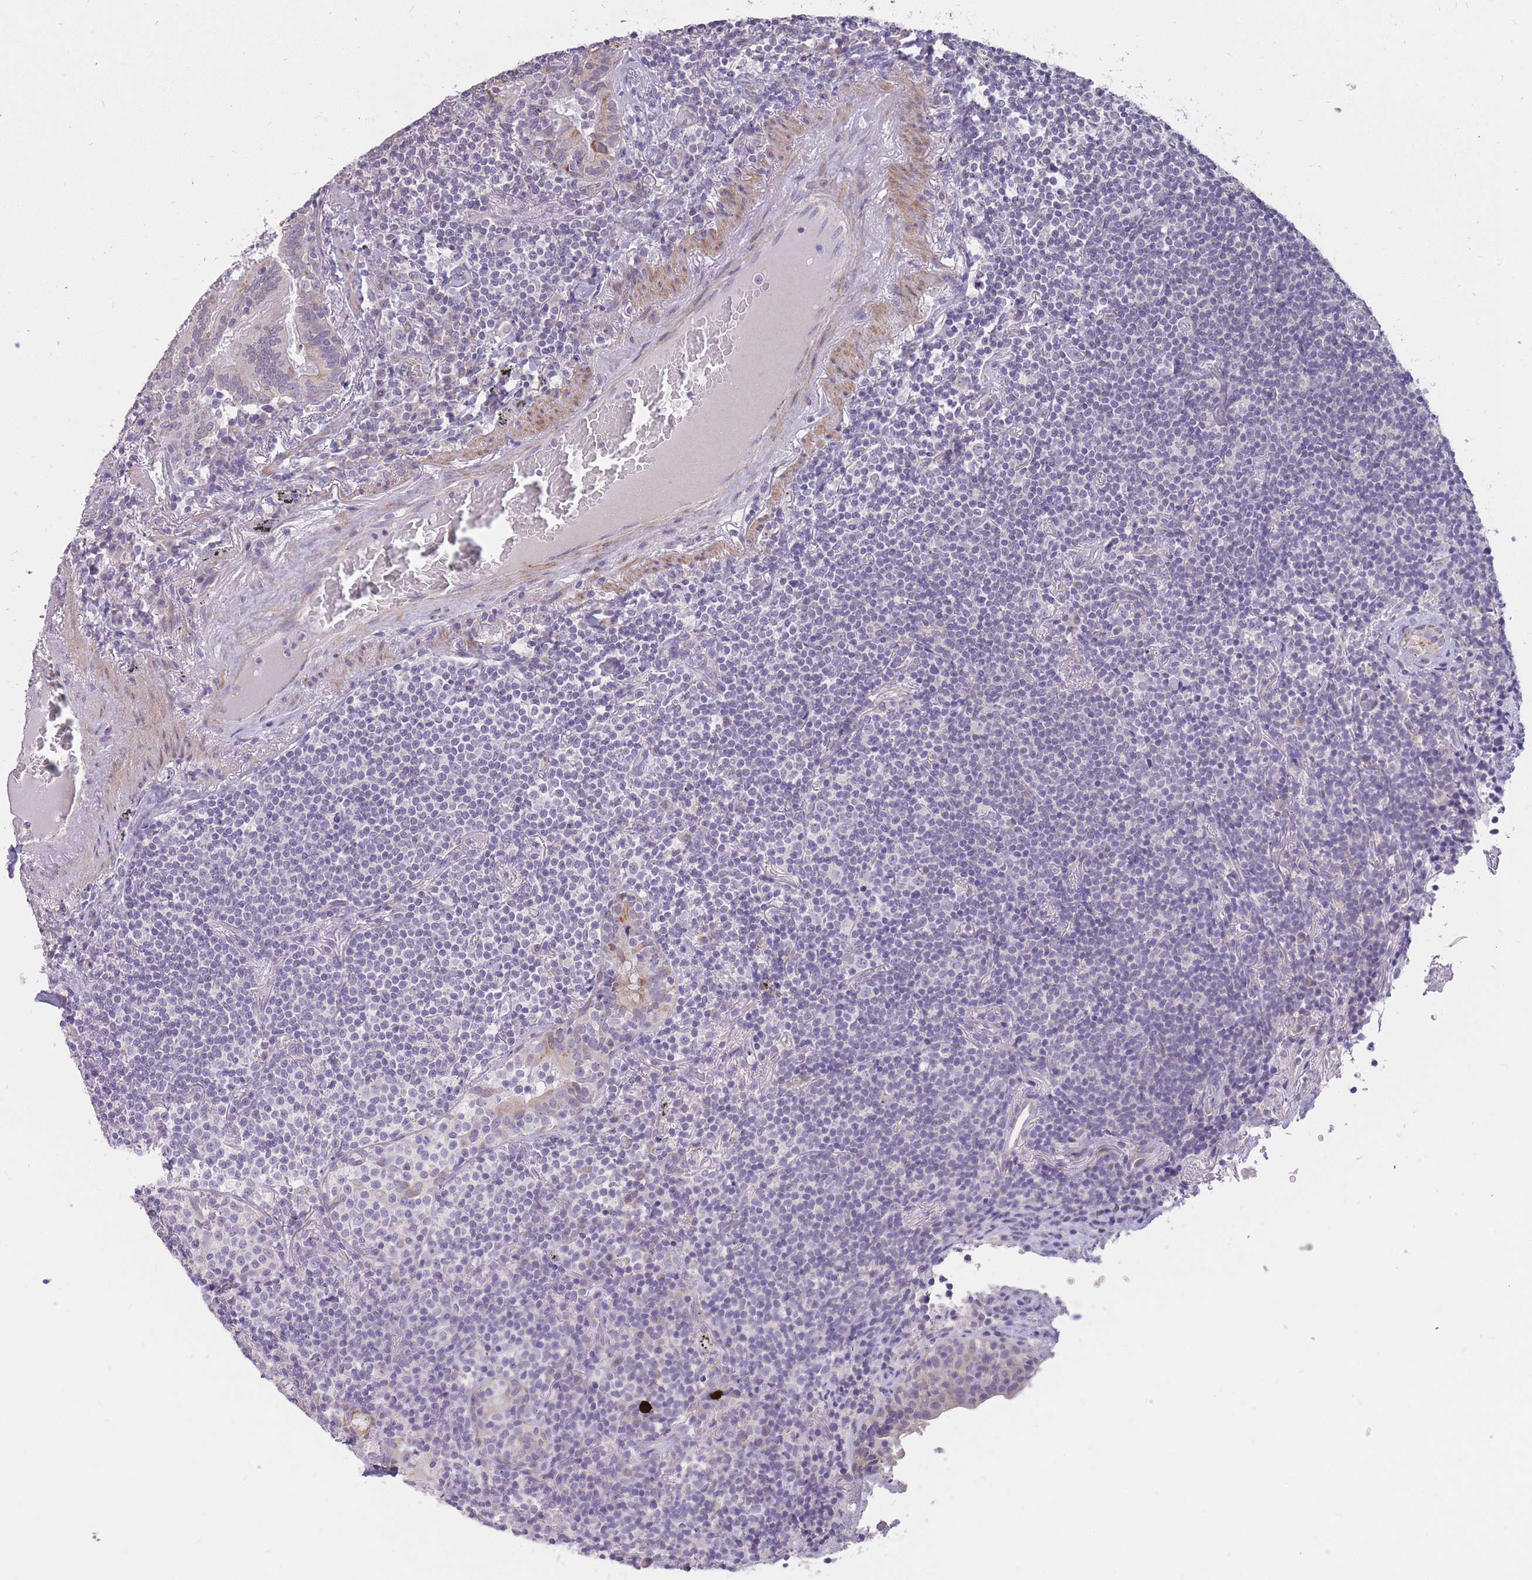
{"staining": {"intensity": "negative", "quantity": "none", "location": "none"}, "tissue": "lymphoma", "cell_type": "Tumor cells", "image_type": "cancer", "snomed": [{"axis": "morphology", "description": "Malignant lymphoma, non-Hodgkin's type, Low grade"}, {"axis": "topography", "description": "Lung"}], "caption": "Immunohistochemistry image of low-grade malignant lymphoma, non-Hodgkin's type stained for a protein (brown), which shows no positivity in tumor cells.", "gene": "RNF170", "patient": {"sex": "female", "age": 71}}